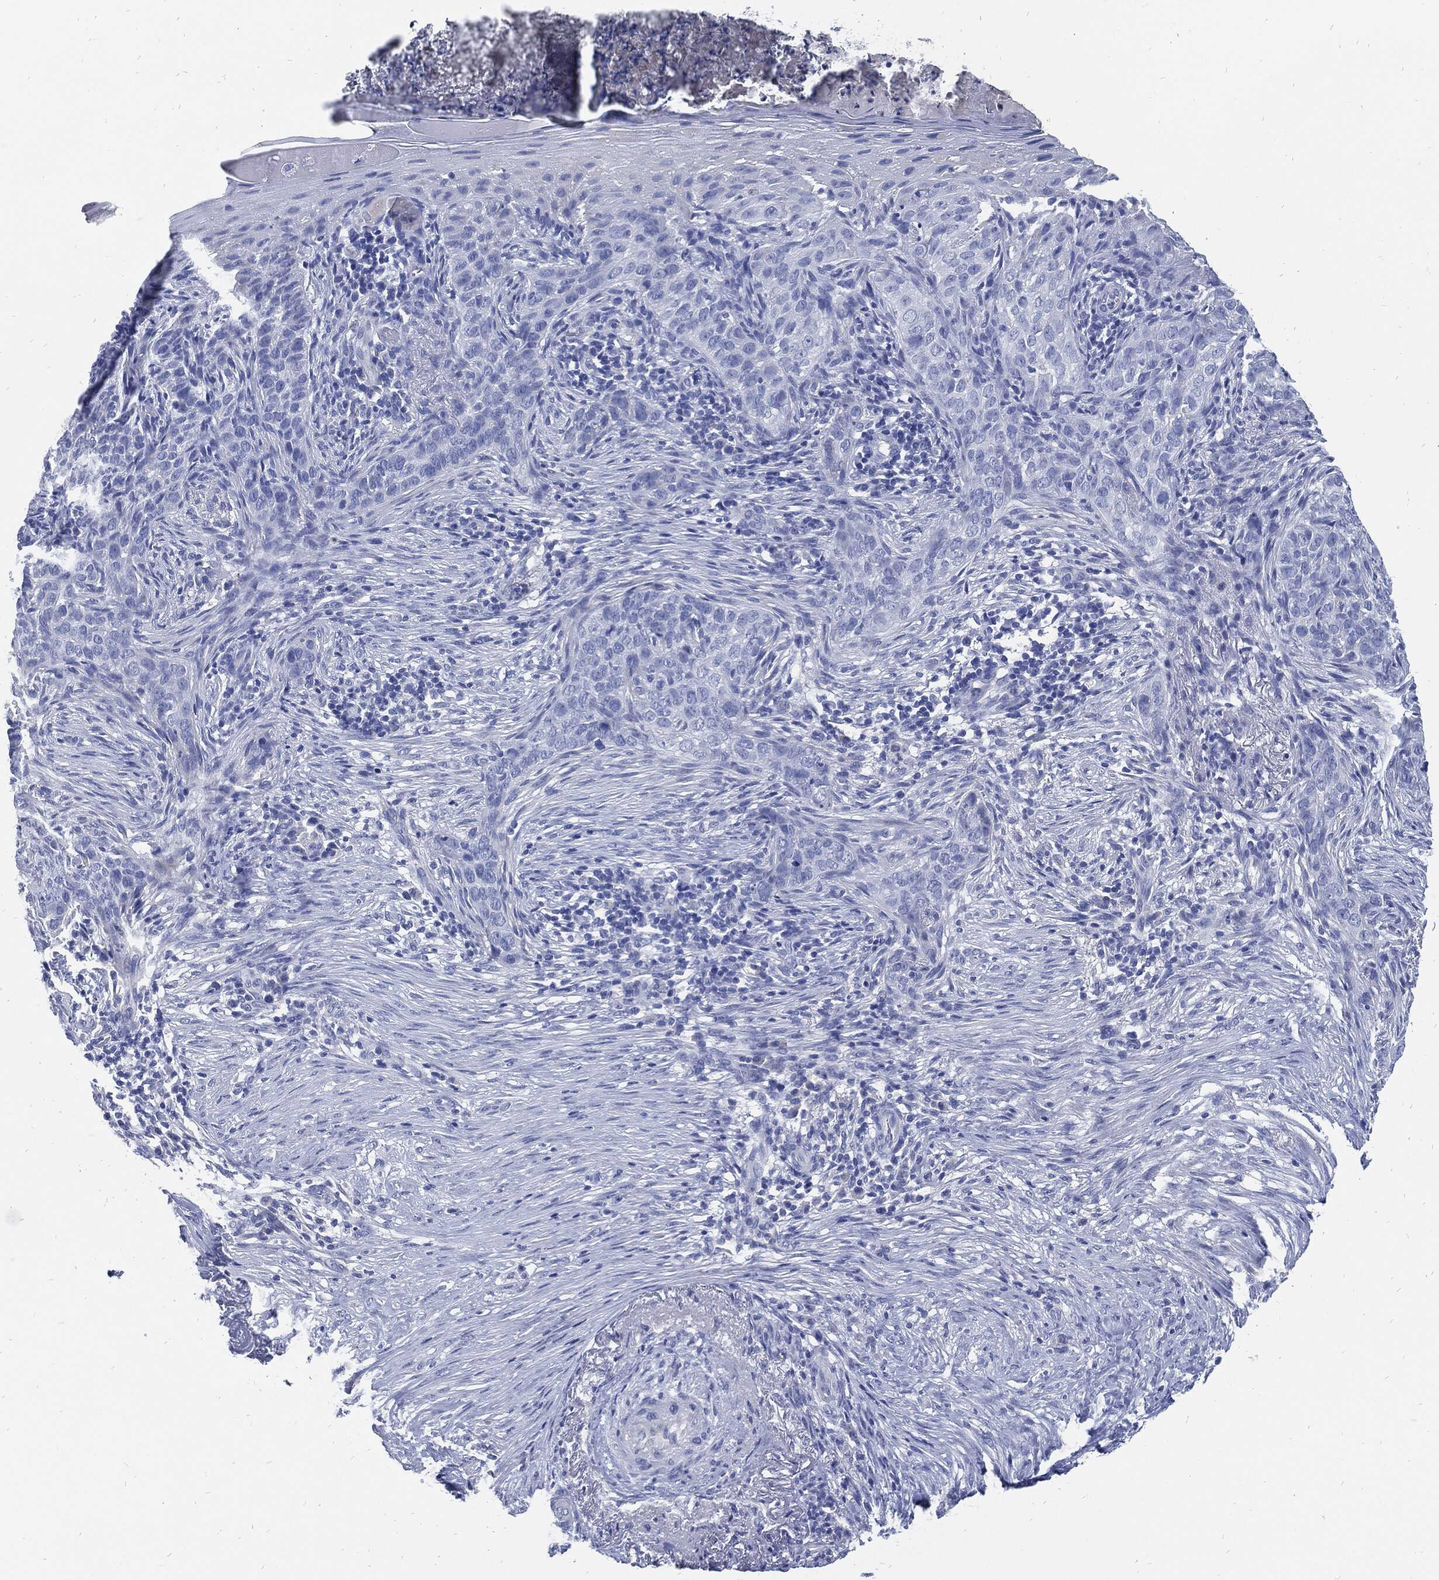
{"staining": {"intensity": "negative", "quantity": "none", "location": "none"}, "tissue": "skin cancer", "cell_type": "Tumor cells", "image_type": "cancer", "snomed": [{"axis": "morphology", "description": "Squamous cell carcinoma, NOS"}, {"axis": "topography", "description": "Skin"}], "caption": "Skin cancer was stained to show a protein in brown. There is no significant expression in tumor cells.", "gene": "FABP4", "patient": {"sex": "male", "age": 88}}